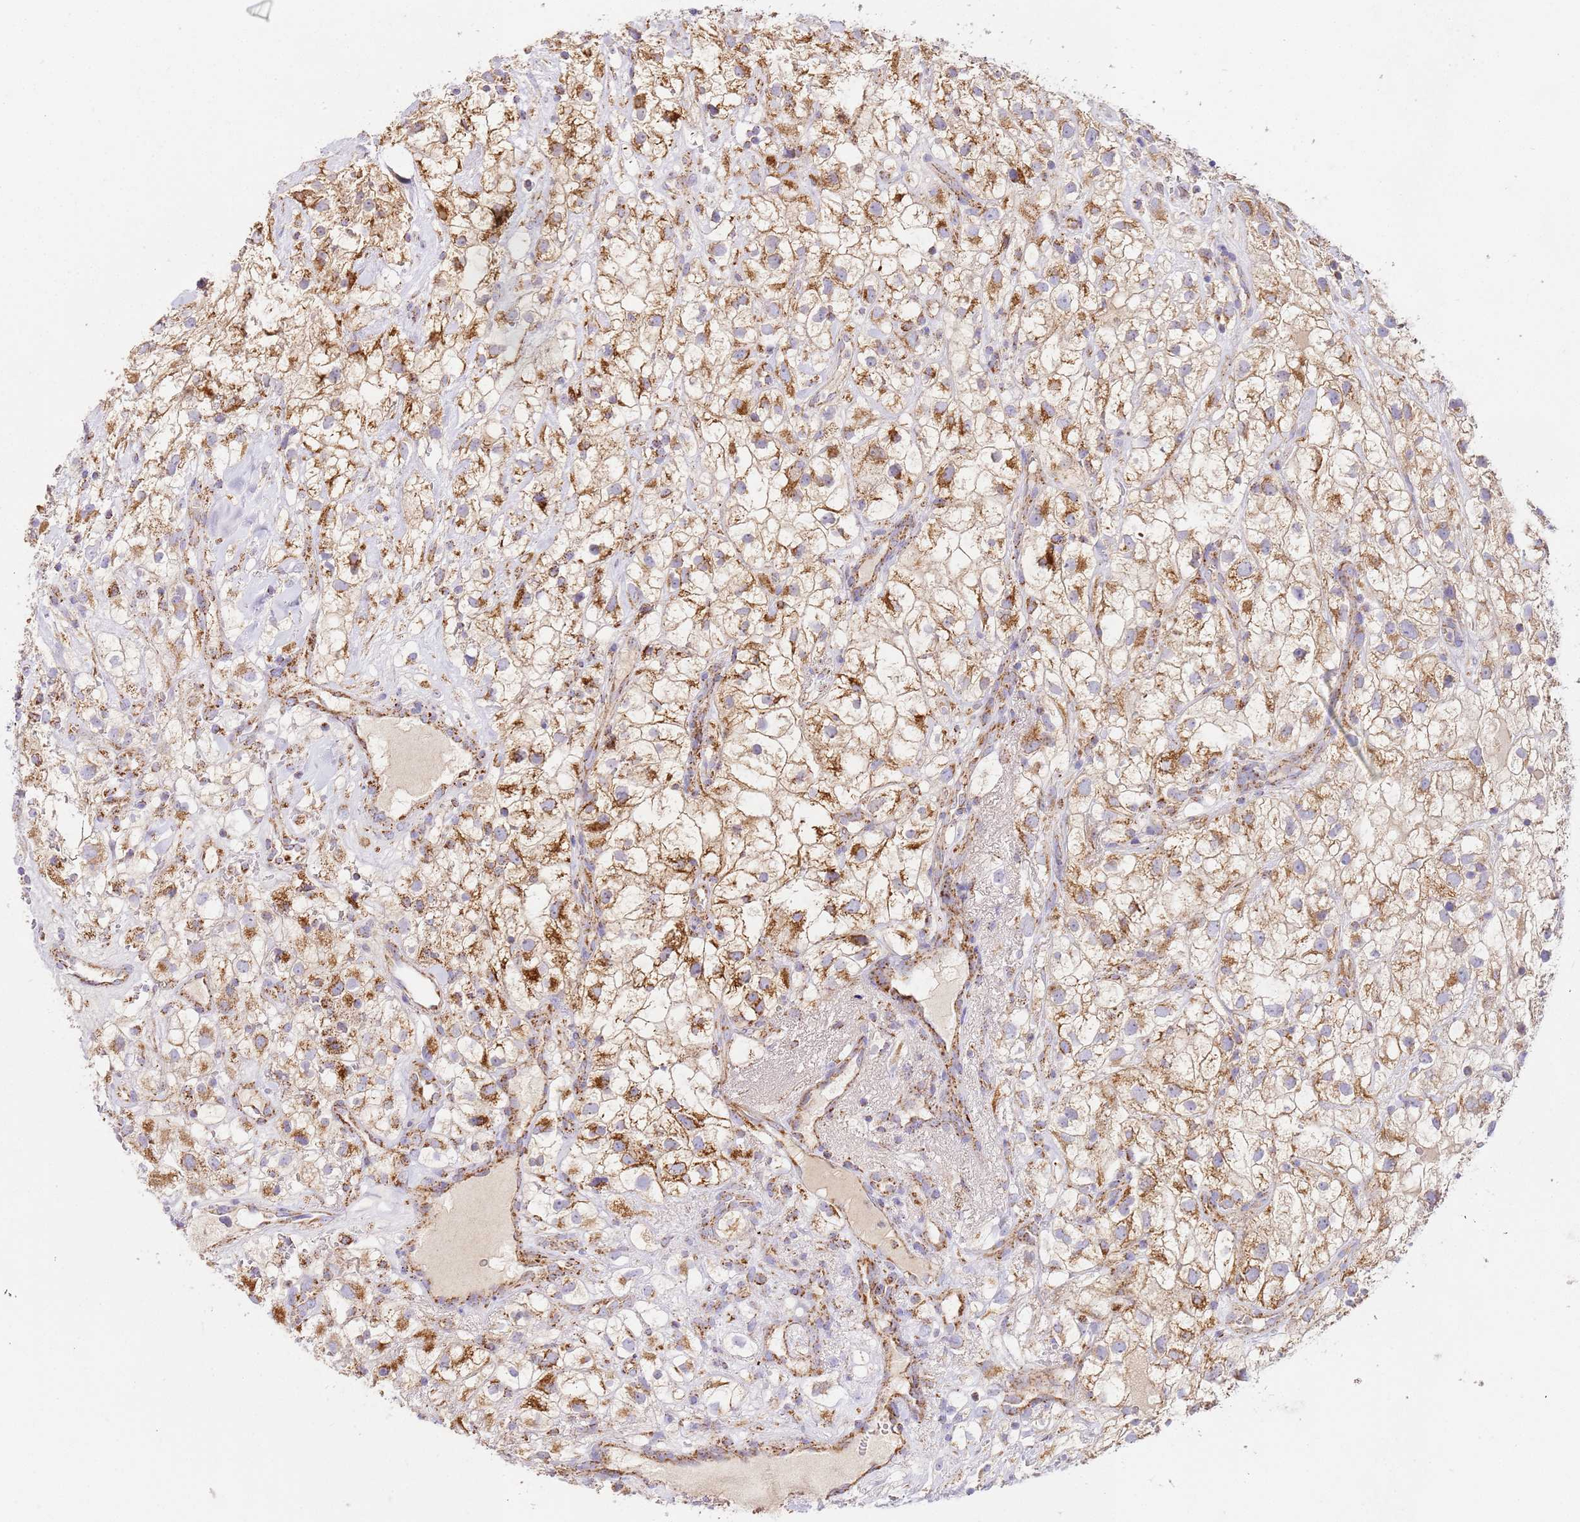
{"staining": {"intensity": "strong", "quantity": ">75%", "location": "cytoplasmic/membranous"}, "tissue": "renal cancer", "cell_type": "Tumor cells", "image_type": "cancer", "snomed": [{"axis": "morphology", "description": "Adenocarcinoma, NOS"}, {"axis": "topography", "description": "Kidney"}], "caption": "A brown stain labels strong cytoplasmic/membranous expression of a protein in adenocarcinoma (renal) tumor cells. (Stains: DAB (3,3'-diaminobenzidine) in brown, nuclei in blue, Microscopy: brightfield microscopy at high magnification).", "gene": "ZBTB39", "patient": {"sex": "male", "age": 59}}